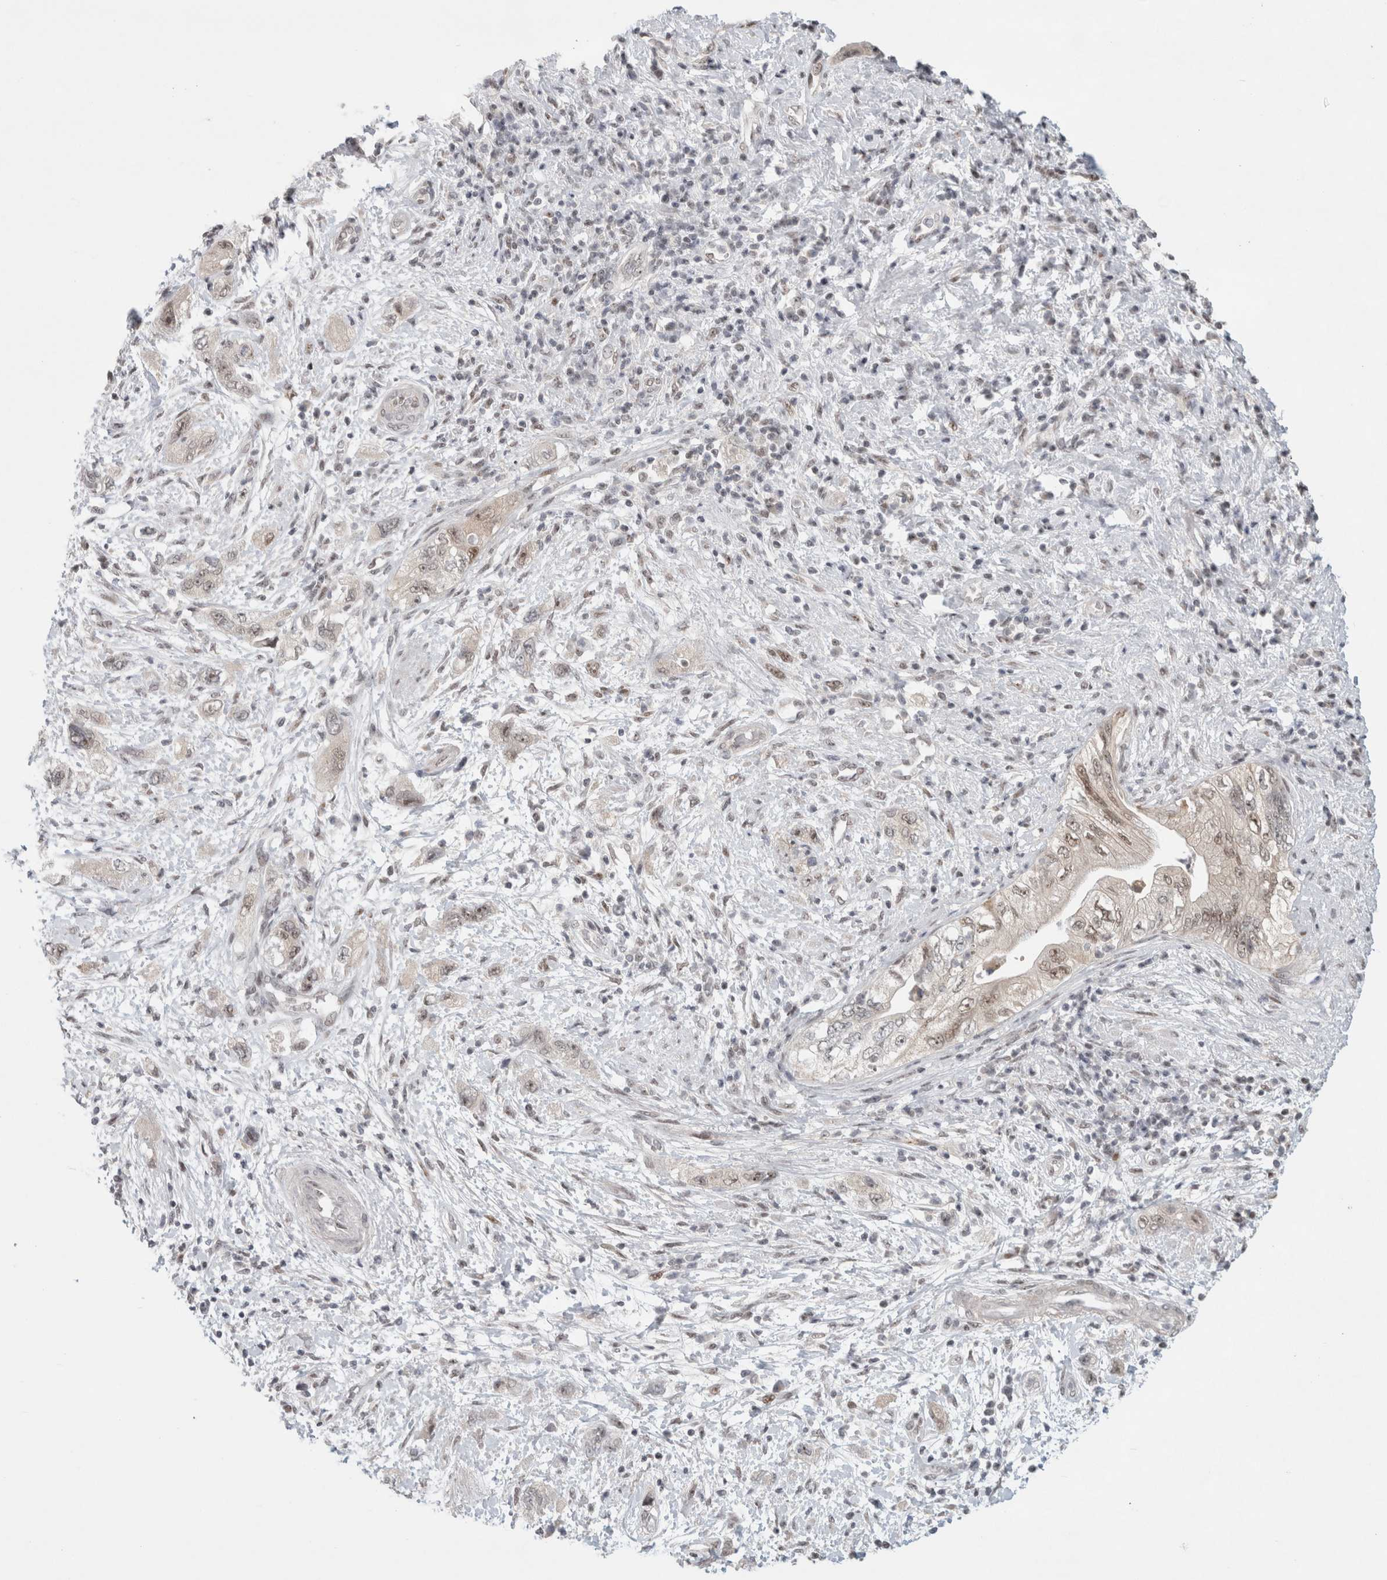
{"staining": {"intensity": "weak", "quantity": ">75%", "location": "nuclear"}, "tissue": "pancreatic cancer", "cell_type": "Tumor cells", "image_type": "cancer", "snomed": [{"axis": "morphology", "description": "Adenocarcinoma, NOS"}, {"axis": "topography", "description": "Pancreas"}], "caption": "Pancreatic adenocarcinoma tissue demonstrates weak nuclear staining in about >75% of tumor cells, visualized by immunohistochemistry.", "gene": "SENP6", "patient": {"sex": "female", "age": 73}}